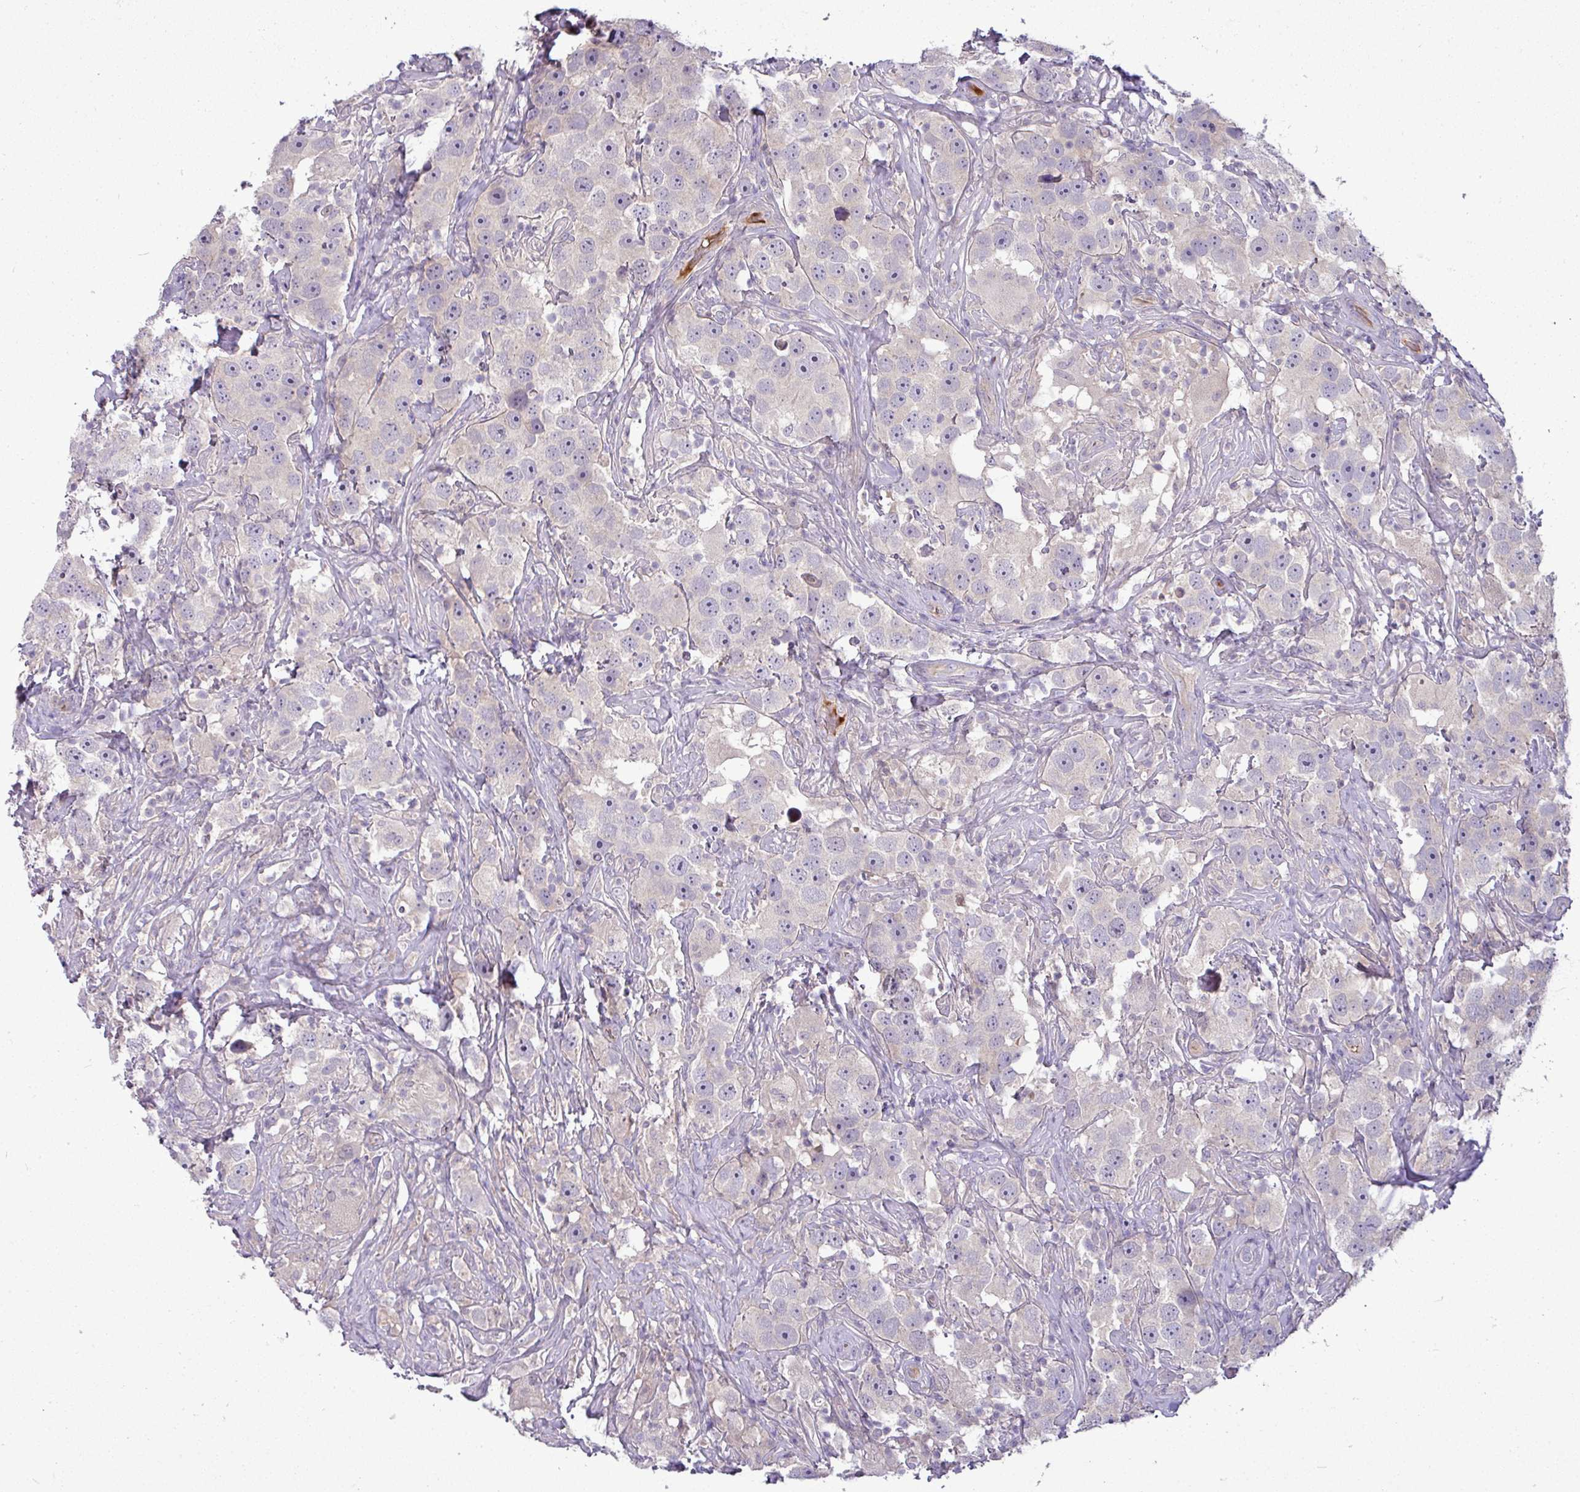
{"staining": {"intensity": "negative", "quantity": "none", "location": "none"}, "tissue": "testis cancer", "cell_type": "Tumor cells", "image_type": "cancer", "snomed": [{"axis": "morphology", "description": "Seminoma, NOS"}, {"axis": "topography", "description": "Testis"}], "caption": "DAB (3,3'-diaminobenzidine) immunohistochemical staining of human seminoma (testis) reveals no significant staining in tumor cells.", "gene": "APOM", "patient": {"sex": "male", "age": 49}}